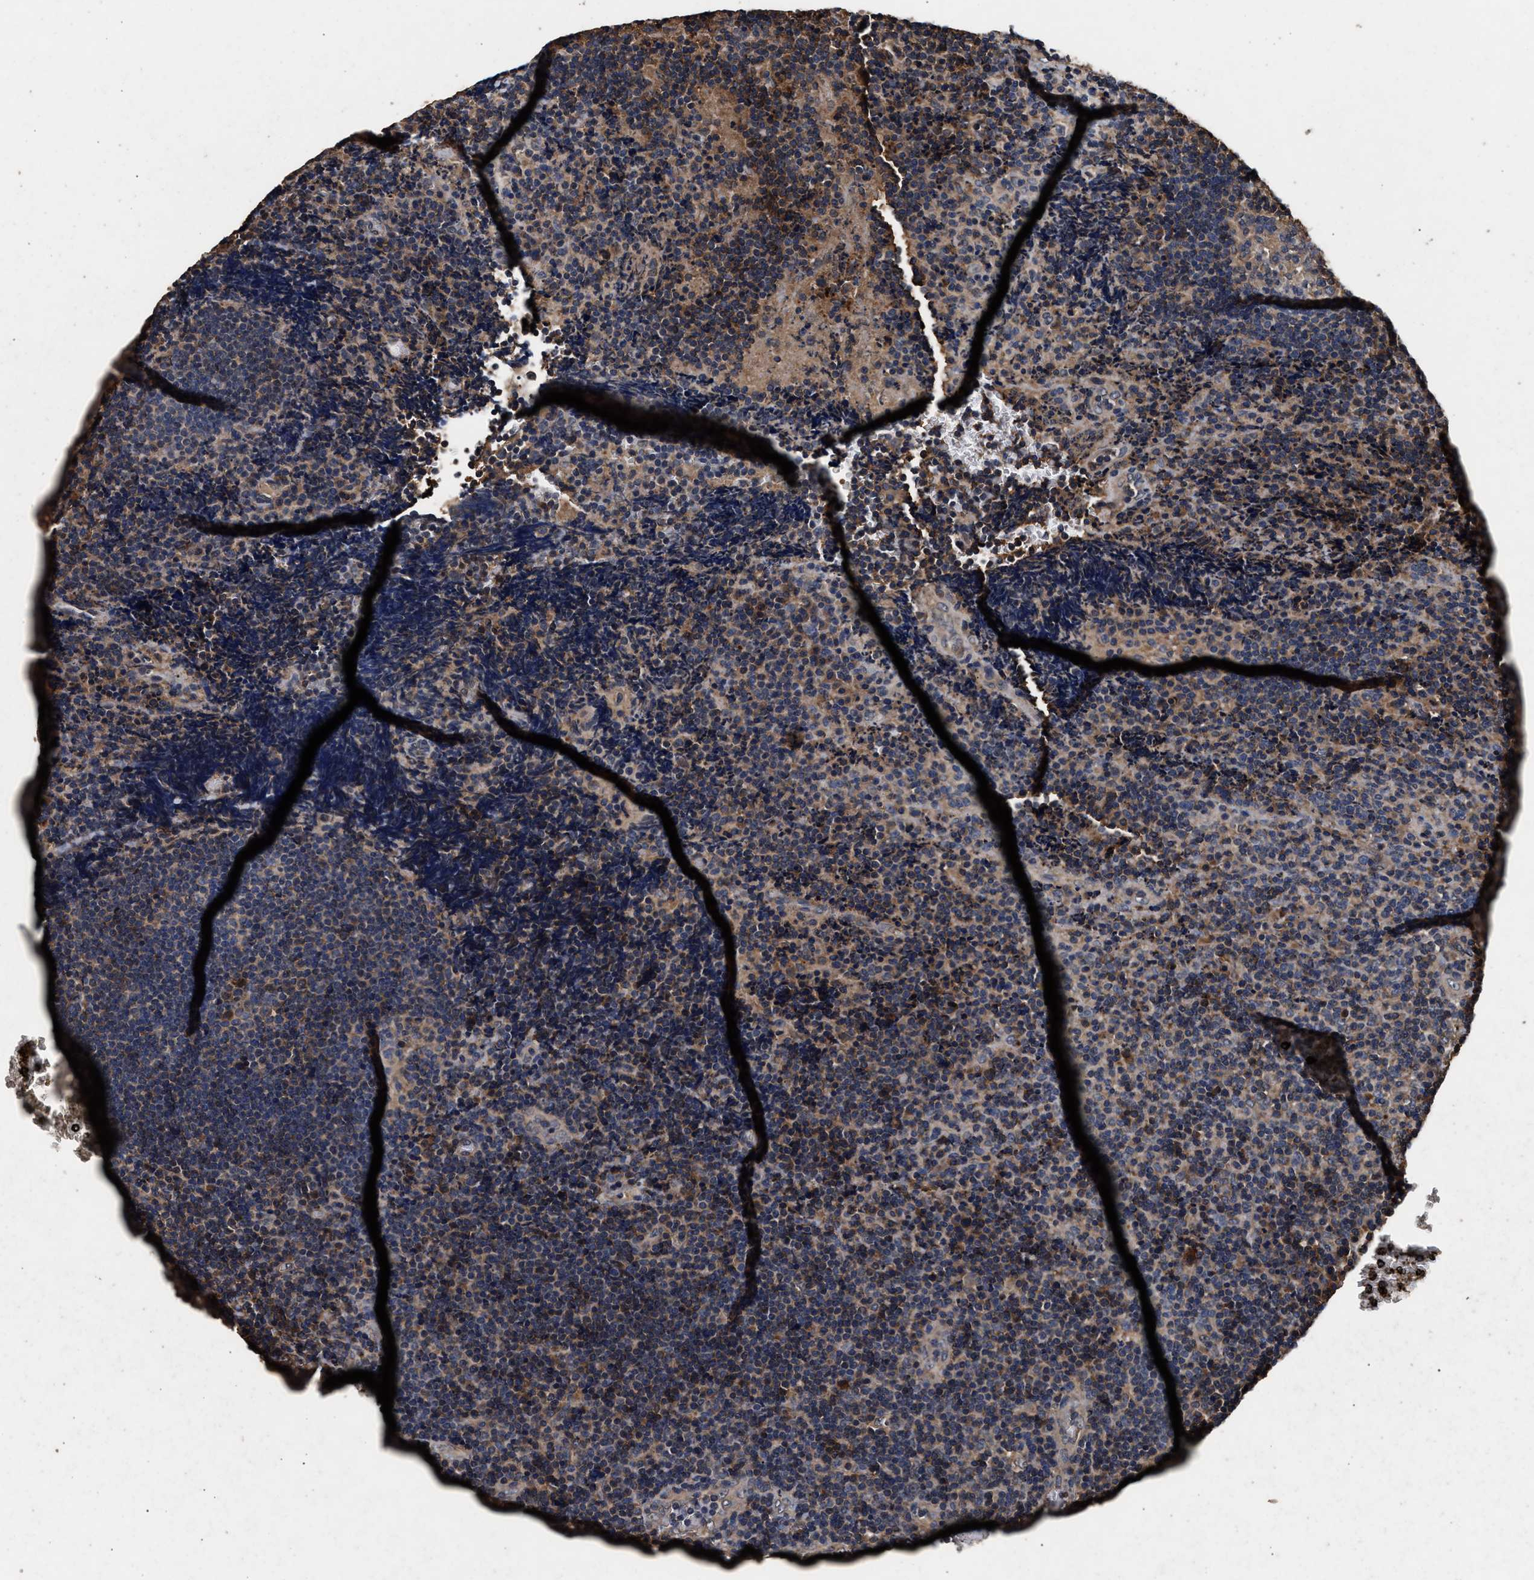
{"staining": {"intensity": "moderate", "quantity": "25%-75%", "location": "cytoplasmic/membranous"}, "tissue": "lymphoma", "cell_type": "Tumor cells", "image_type": "cancer", "snomed": [{"axis": "morphology", "description": "Malignant lymphoma, non-Hodgkin's type, High grade"}, {"axis": "topography", "description": "Tonsil"}], "caption": "Immunohistochemistry (IHC) (DAB) staining of lymphoma reveals moderate cytoplasmic/membranous protein staining in about 25%-75% of tumor cells.", "gene": "KYAT1", "patient": {"sex": "female", "age": 36}}